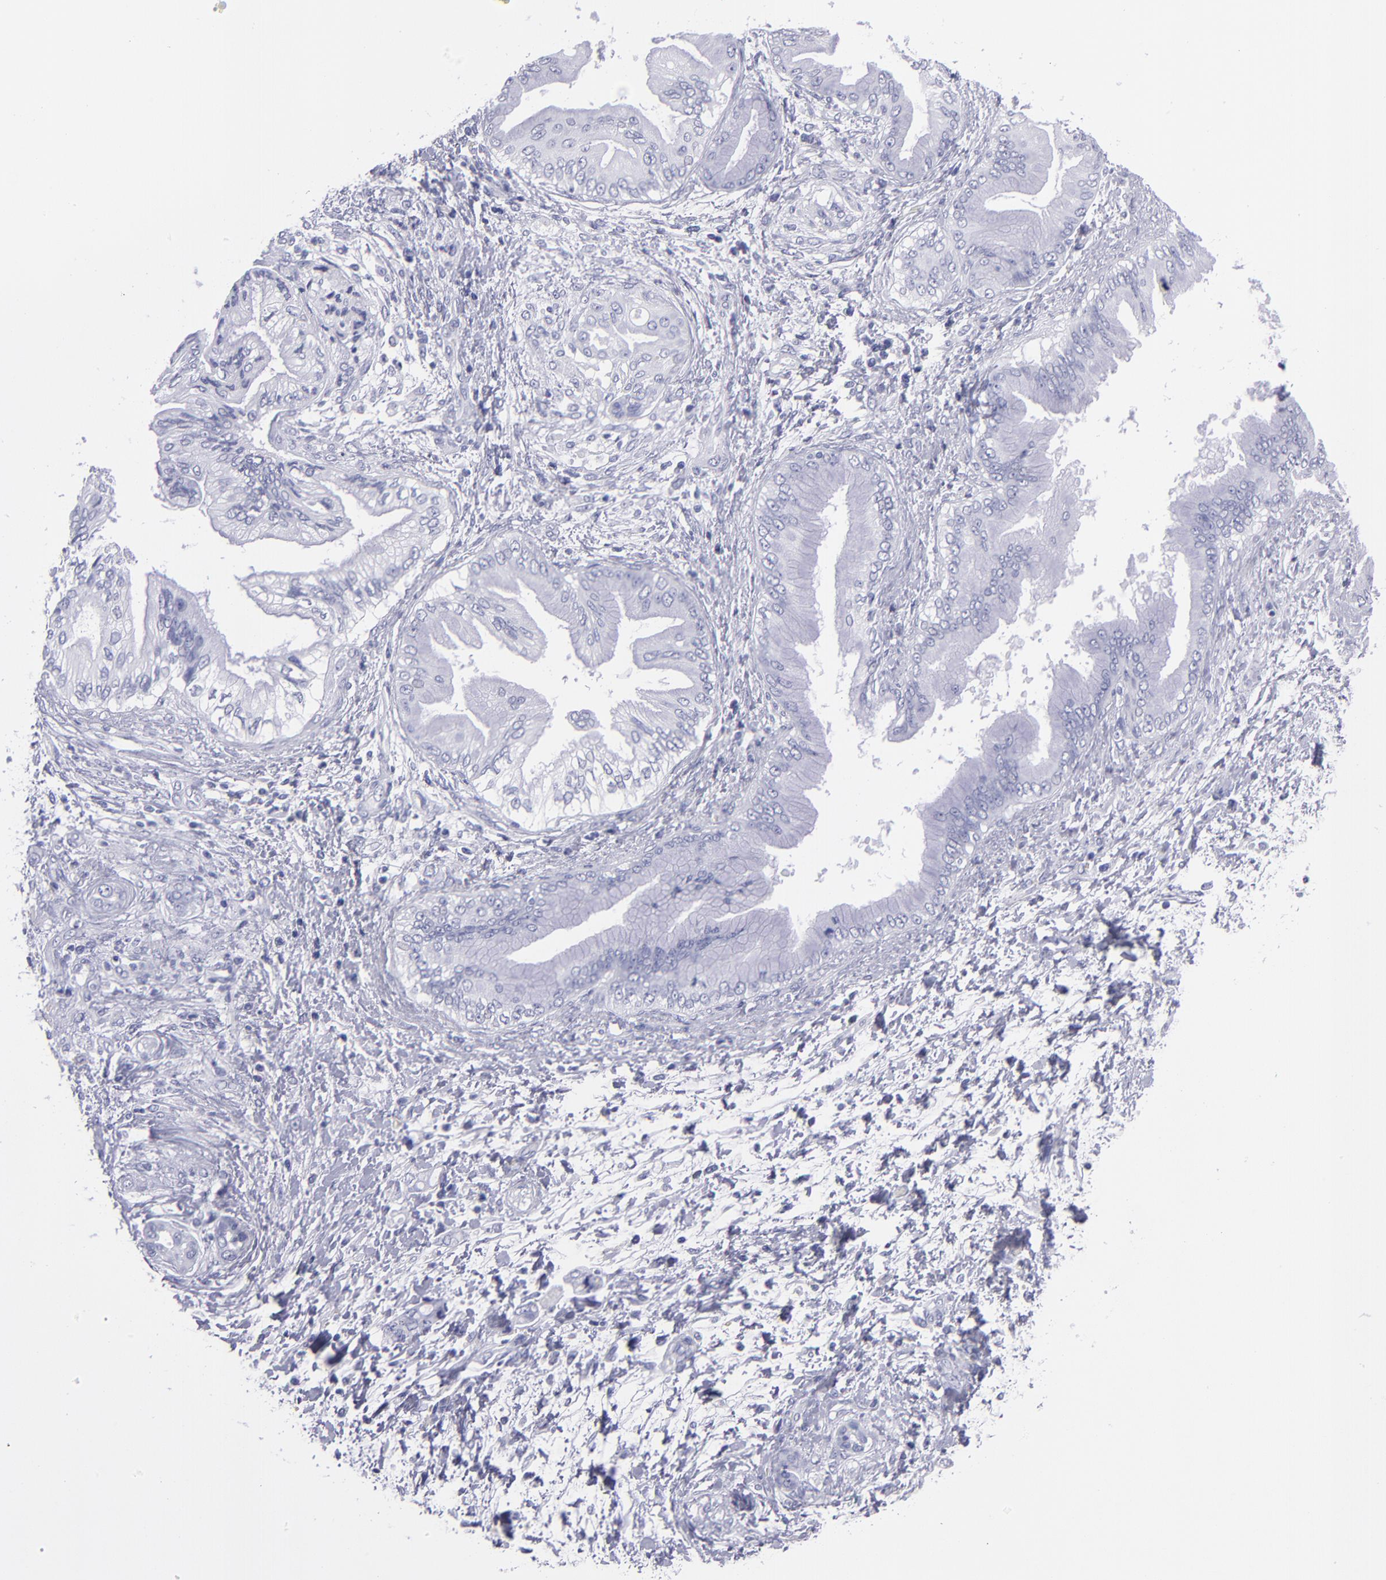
{"staining": {"intensity": "negative", "quantity": "none", "location": "none"}, "tissue": "pancreatic cancer", "cell_type": "Tumor cells", "image_type": "cancer", "snomed": [{"axis": "morphology", "description": "Adenocarcinoma, NOS"}, {"axis": "topography", "description": "Pancreas"}], "caption": "Pancreatic cancer stained for a protein using immunohistochemistry (IHC) reveals no staining tumor cells.", "gene": "MB", "patient": {"sex": "female", "age": 70}}